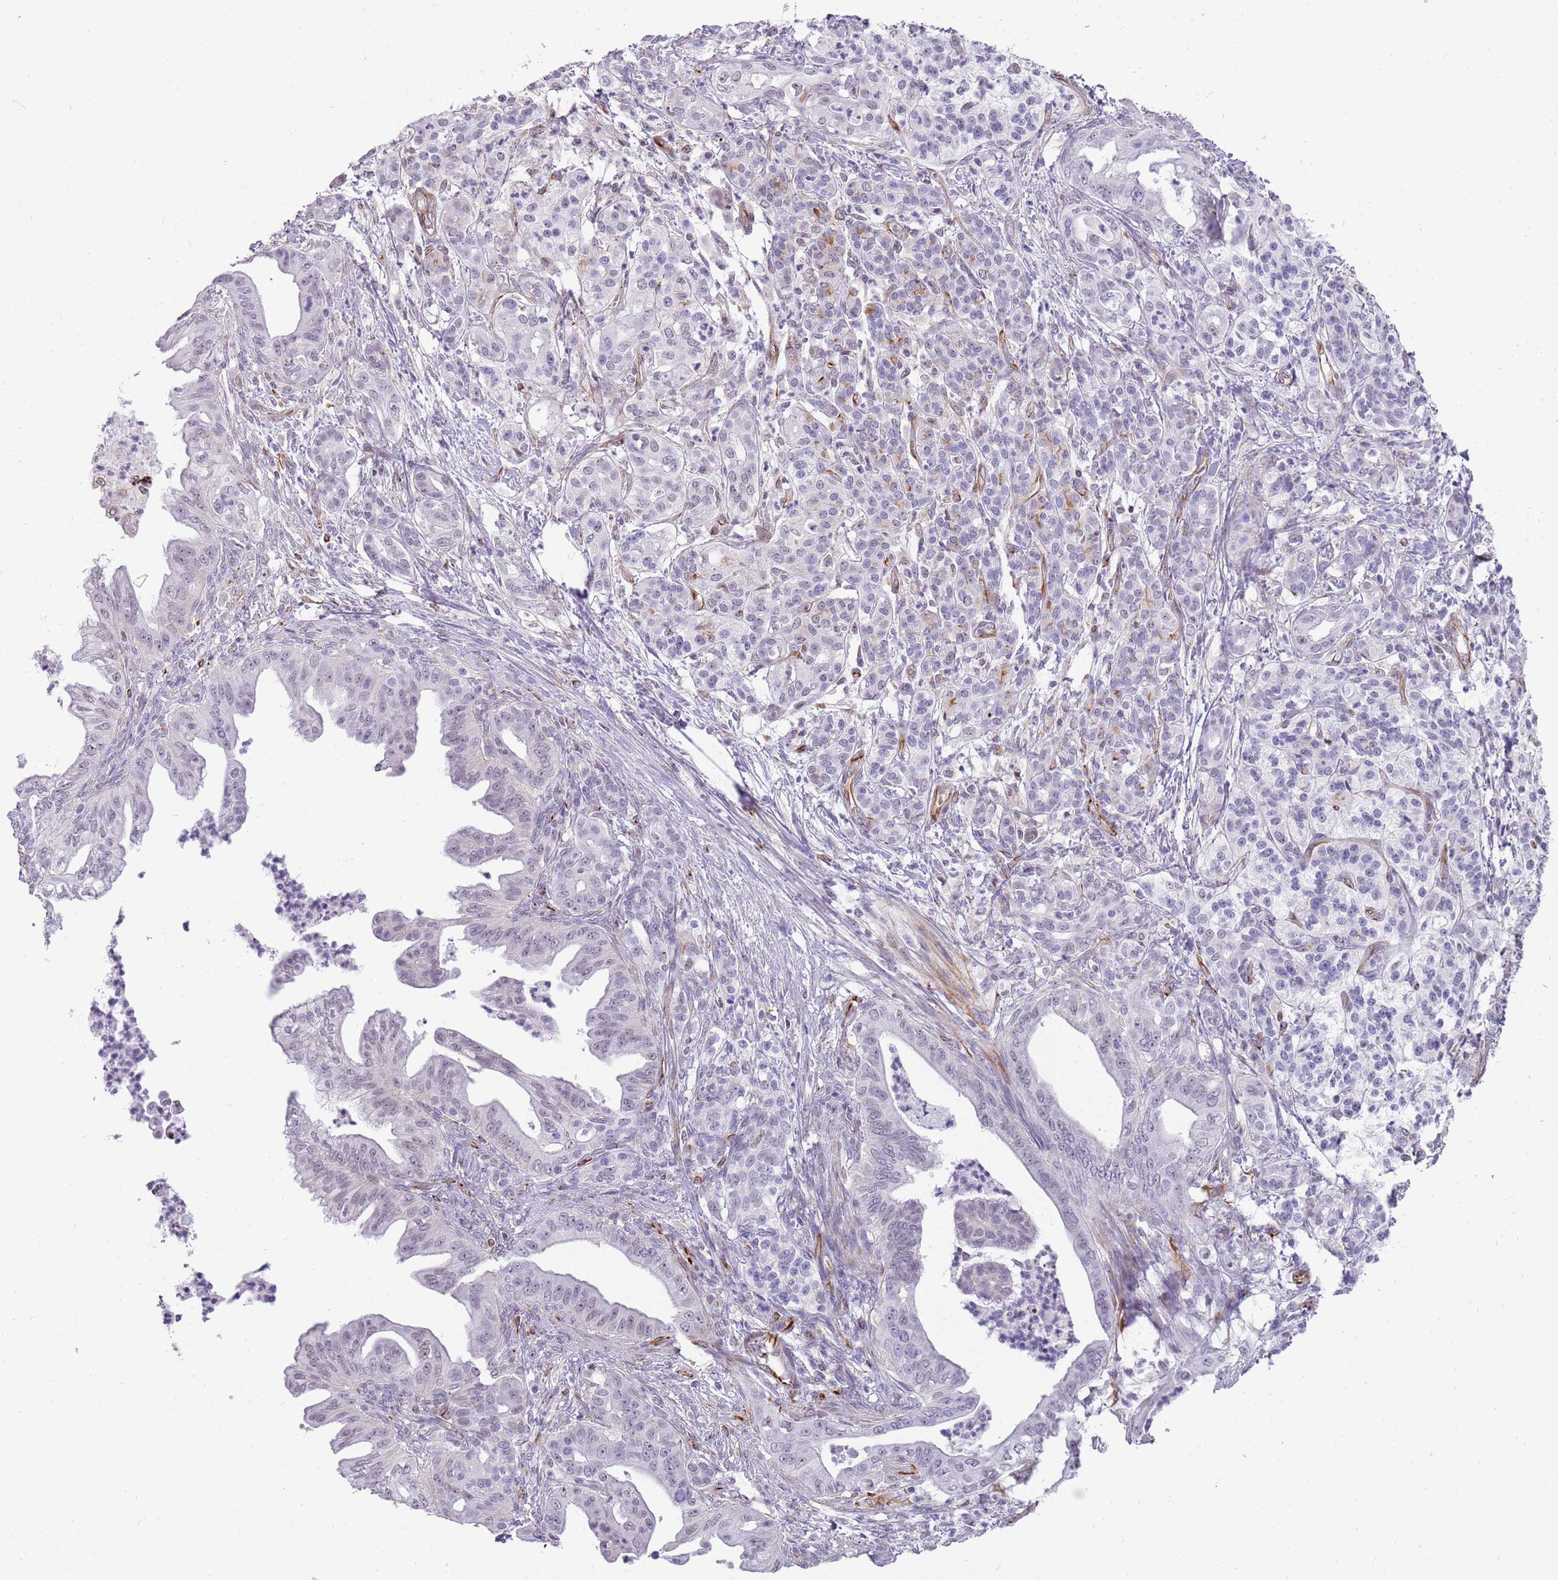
{"staining": {"intensity": "negative", "quantity": "none", "location": "none"}, "tissue": "pancreatic cancer", "cell_type": "Tumor cells", "image_type": "cancer", "snomed": [{"axis": "morphology", "description": "Adenocarcinoma, NOS"}, {"axis": "topography", "description": "Pancreas"}], "caption": "This image is of pancreatic cancer (adenocarcinoma) stained with IHC to label a protein in brown with the nuclei are counter-stained blue. There is no positivity in tumor cells.", "gene": "NBPF3", "patient": {"sex": "male", "age": 58}}